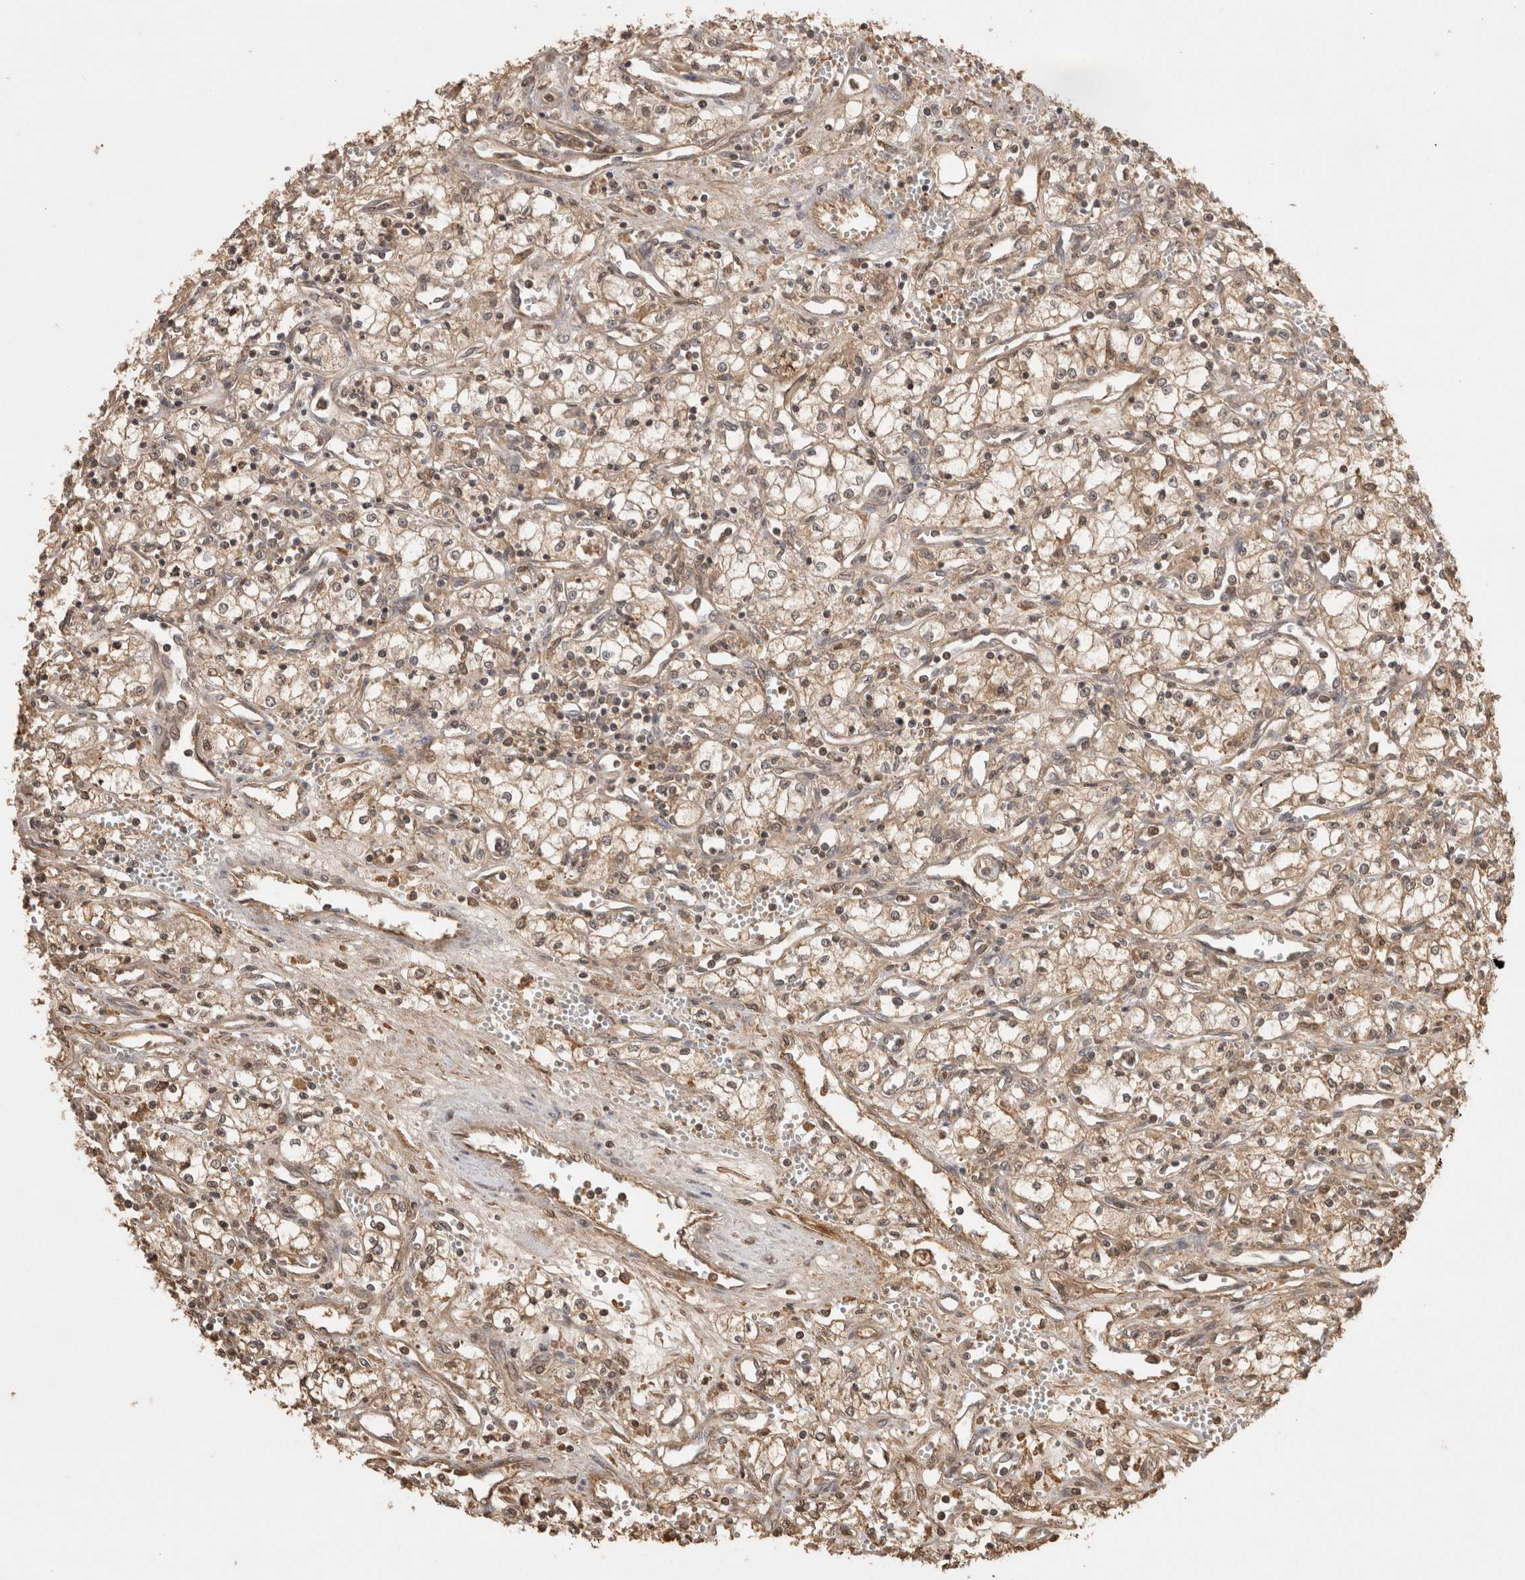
{"staining": {"intensity": "moderate", "quantity": ">75%", "location": "cytoplasmic/membranous"}, "tissue": "renal cancer", "cell_type": "Tumor cells", "image_type": "cancer", "snomed": [{"axis": "morphology", "description": "Adenocarcinoma, NOS"}, {"axis": "topography", "description": "Kidney"}], "caption": "Immunohistochemical staining of human renal adenocarcinoma shows medium levels of moderate cytoplasmic/membranous staining in approximately >75% of tumor cells.", "gene": "PRMT3", "patient": {"sex": "male", "age": 59}}